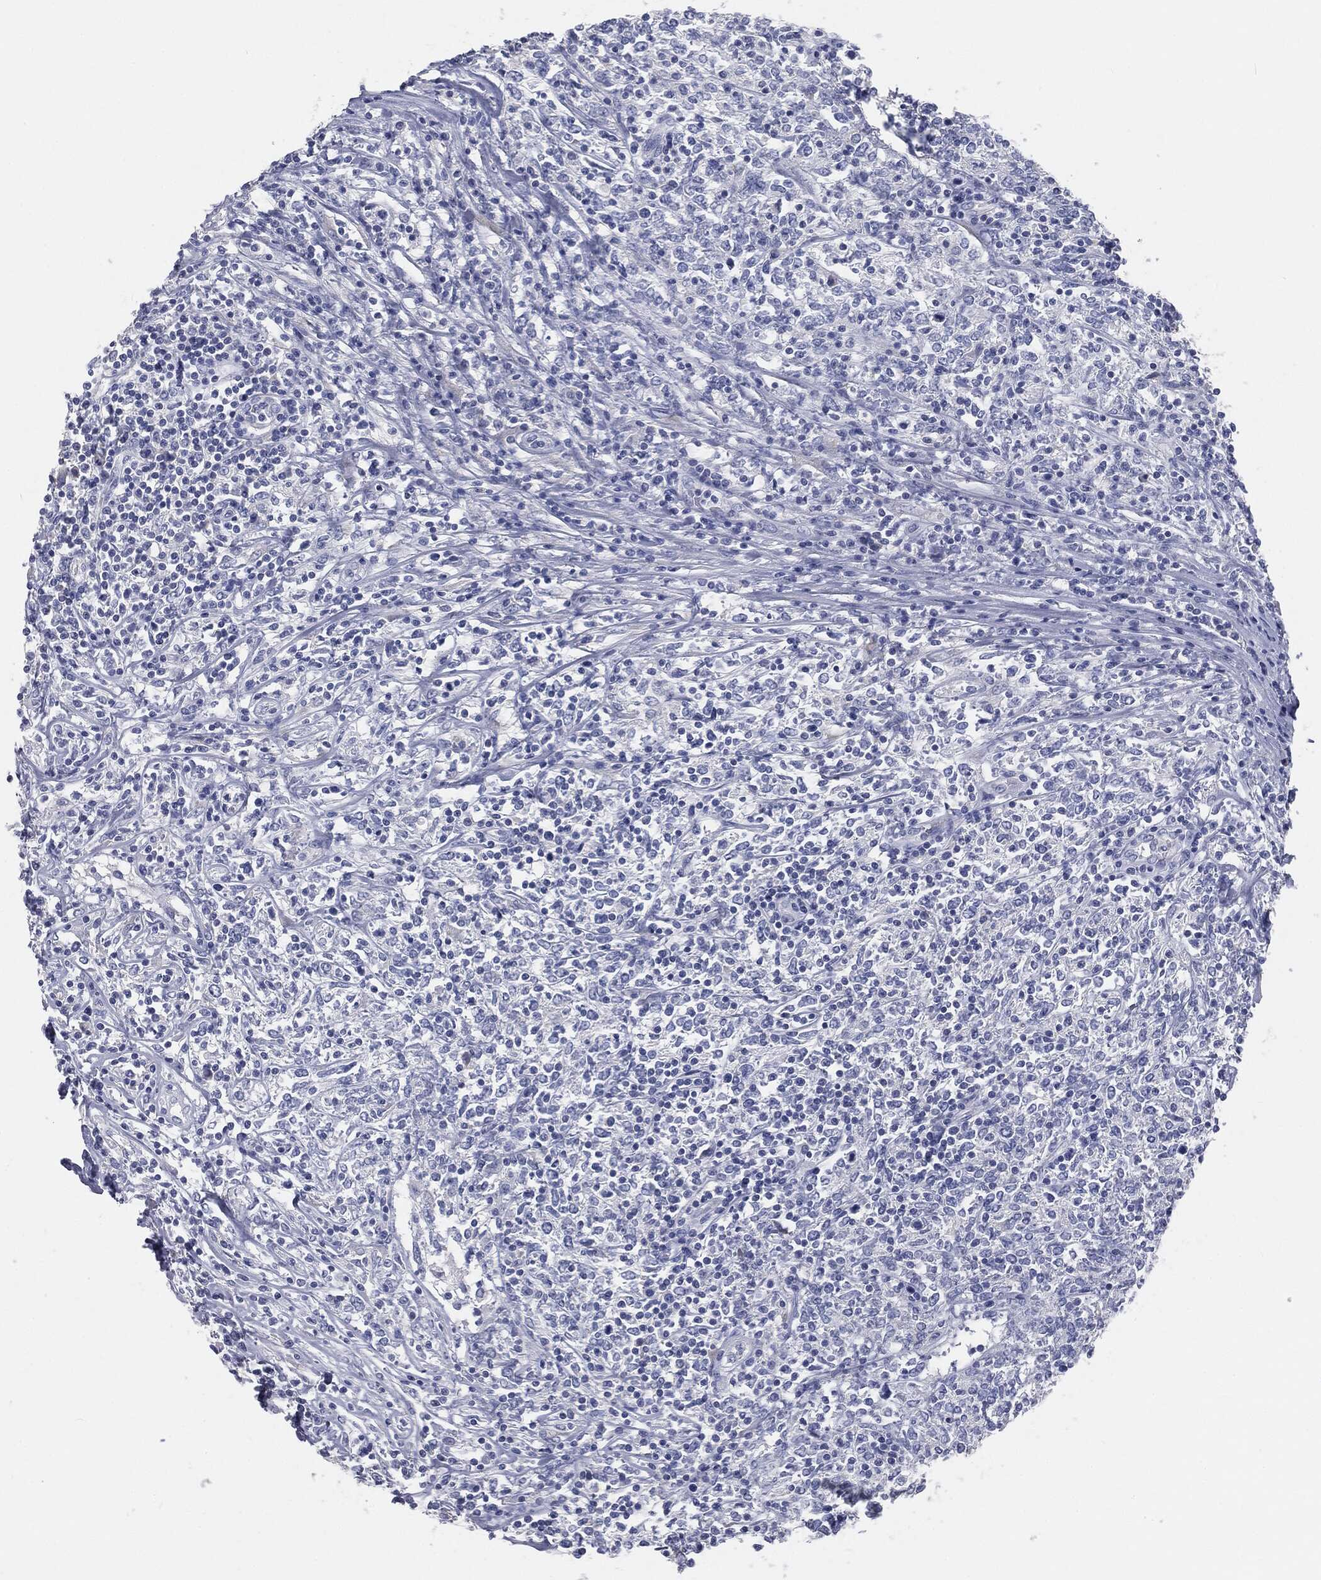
{"staining": {"intensity": "negative", "quantity": "none", "location": "none"}, "tissue": "lymphoma", "cell_type": "Tumor cells", "image_type": "cancer", "snomed": [{"axis": "morphology", "description": "Malignant lymphoma, non-Hodgkin's type, High grade"}, {"axis": "topography", "description": "Lymph node"}], "caption": "The micrograph displays no staining of tumor cells in lymphoma.", "gene": "CAV3", "patient": {"sex": "female", "age": 84}}